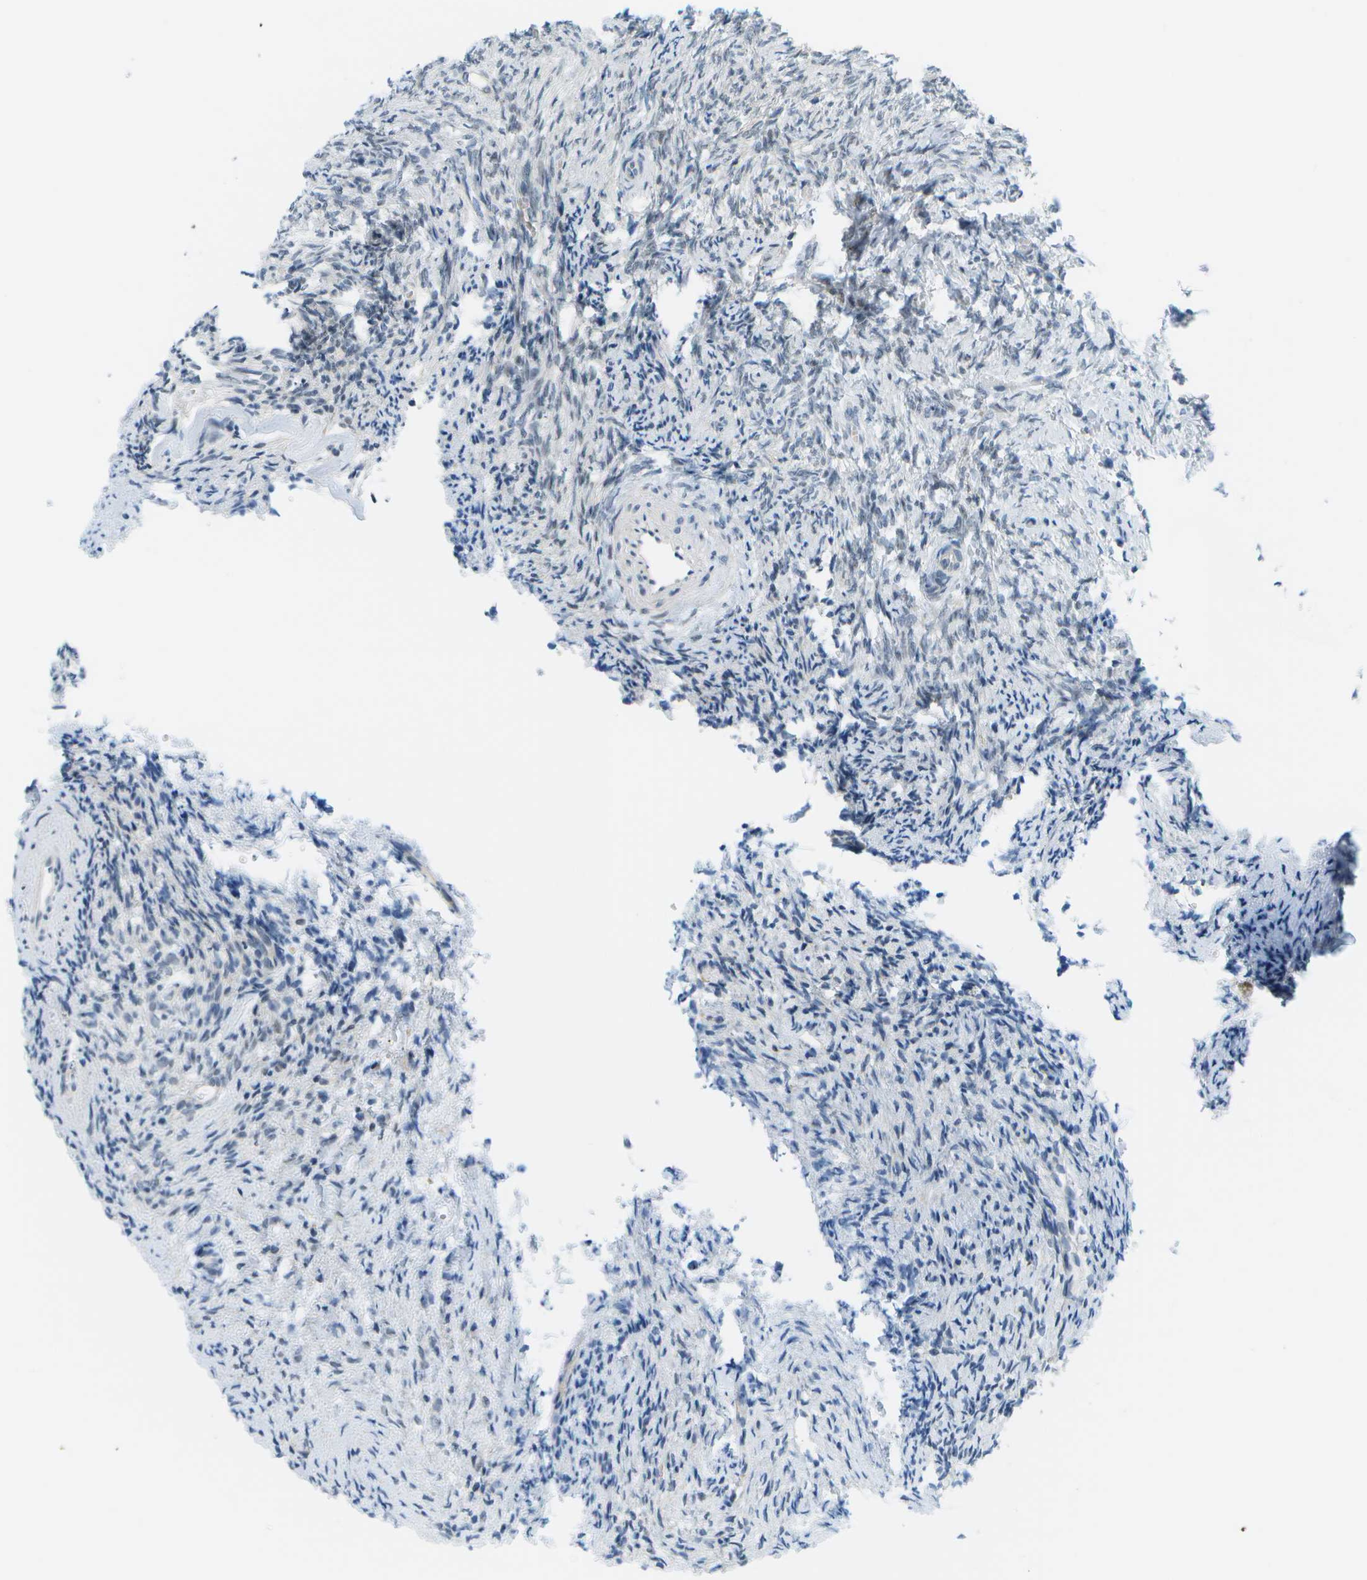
{"staining": {"intensity": "negative", "quantity": "none", "location": "none"}, "tissue": "ovary", "cell_type": "Ovarian stroma cells", "image_type": "normal", "snomed": [{"axis": "morphology", "description": "Normal tissue, NOS"}, {"axis": "topography", "description": "Ovary"}], "caption": "IHC of unremarkable ovary reveals no staining in ovarian stroma cells.", "gene": "PITHD1", "patient": {"sex": "female", "age": 41}}